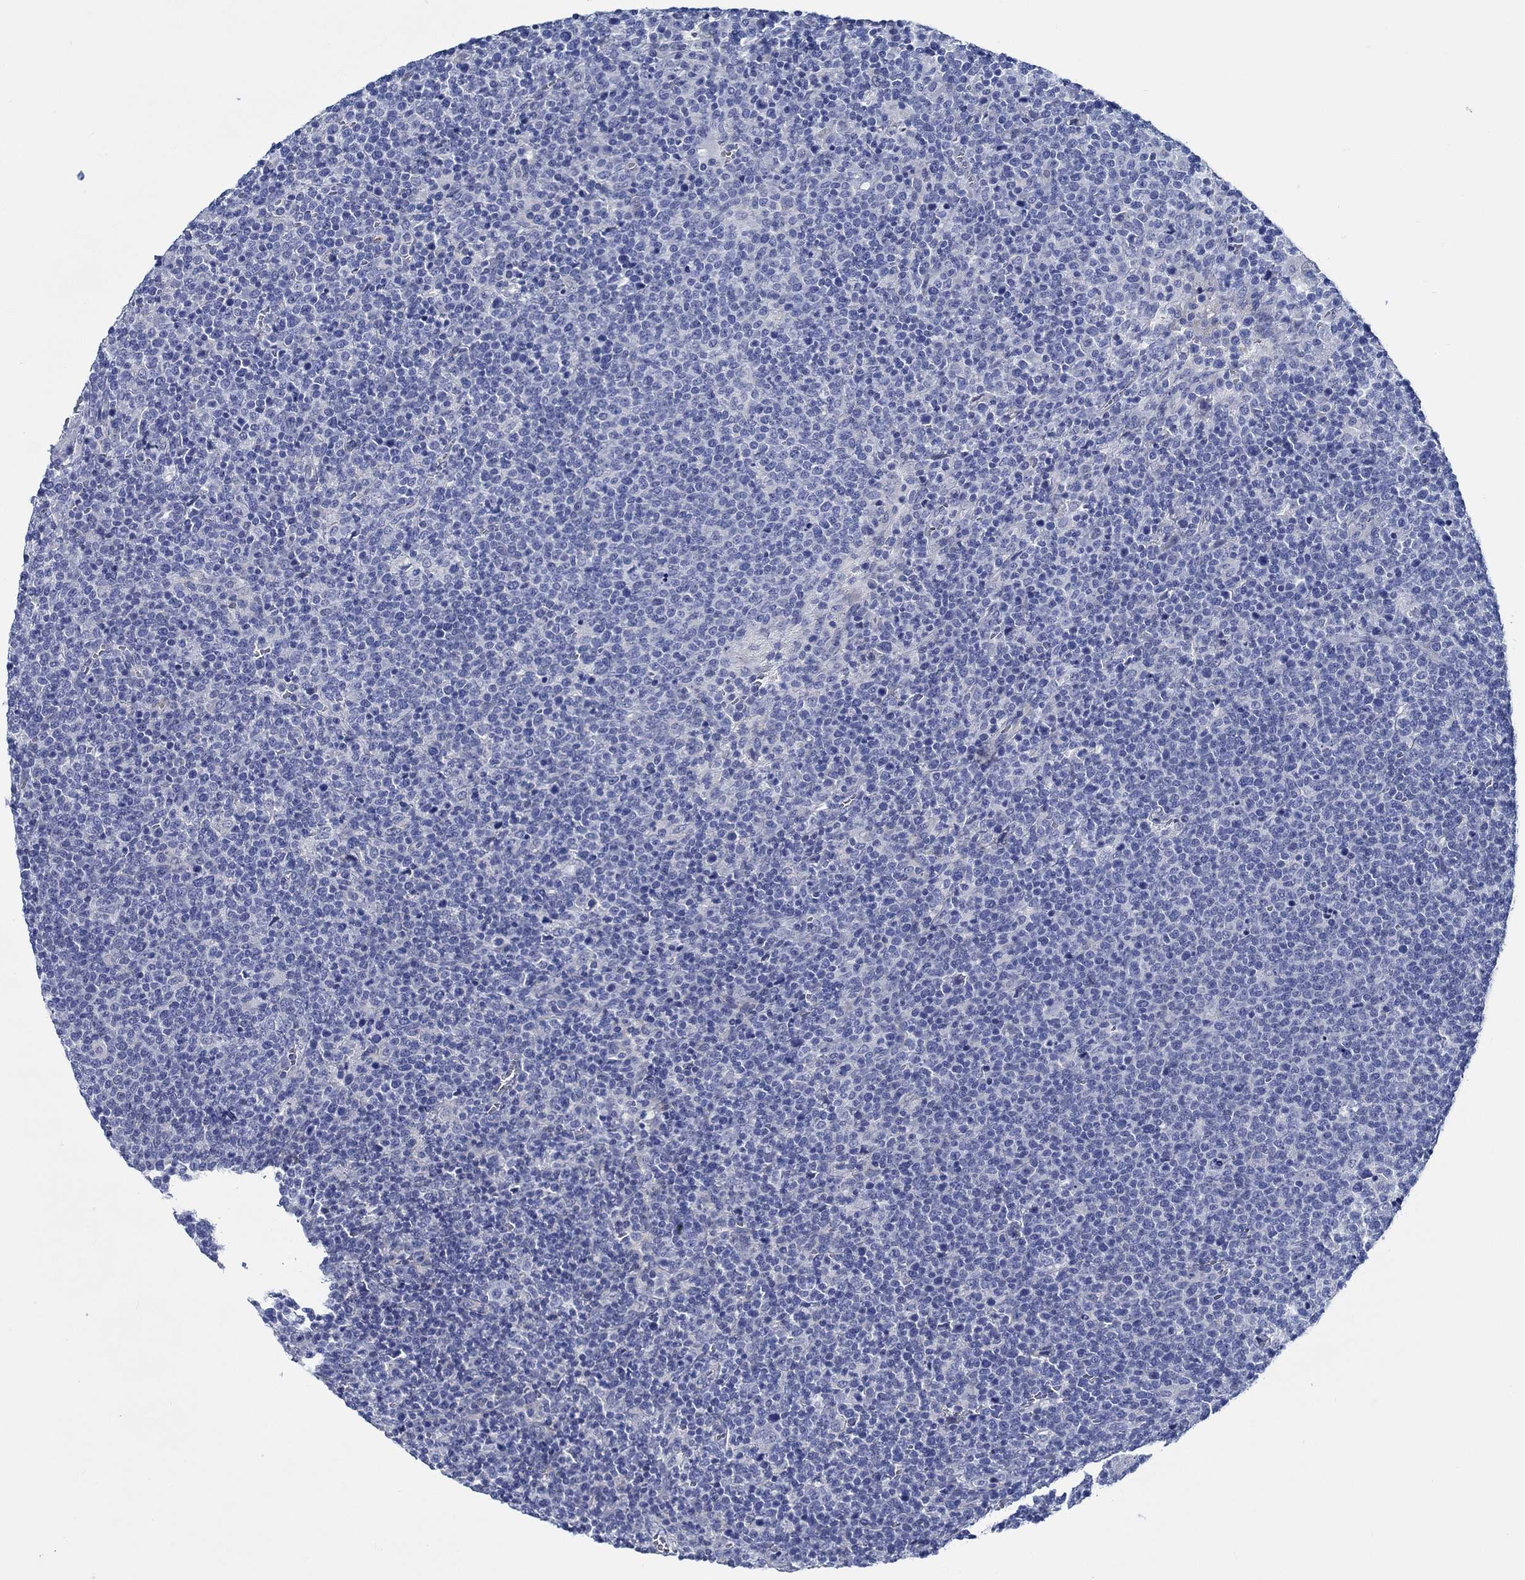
{"staining": {"intensity": "negative", "quantity": "none", "location": "none"}, "tissue": "lymphoma", "cell_type": "Tumor cells", "image_type": "cancer", "snomed": [{"axis": "morphology", "description": "Malignant lymphoma, non-Hodgkin's type, High grade"}, {"axis": "topography", "description": "Lymph node"}], "caption": "IHC histopathology image of human high-grade malignant lymphoma, non-Hodgkin's type stained for a protein (brown), which demonstrates no expression in tumor cells. (DAB (3,3'-diaminobenzidine) immunohistochemistry (IHC) visualized using brightfield microscopy, high magnification).", "gene": "SVEP1", "patient": {"sex": "male", "age": 61}}